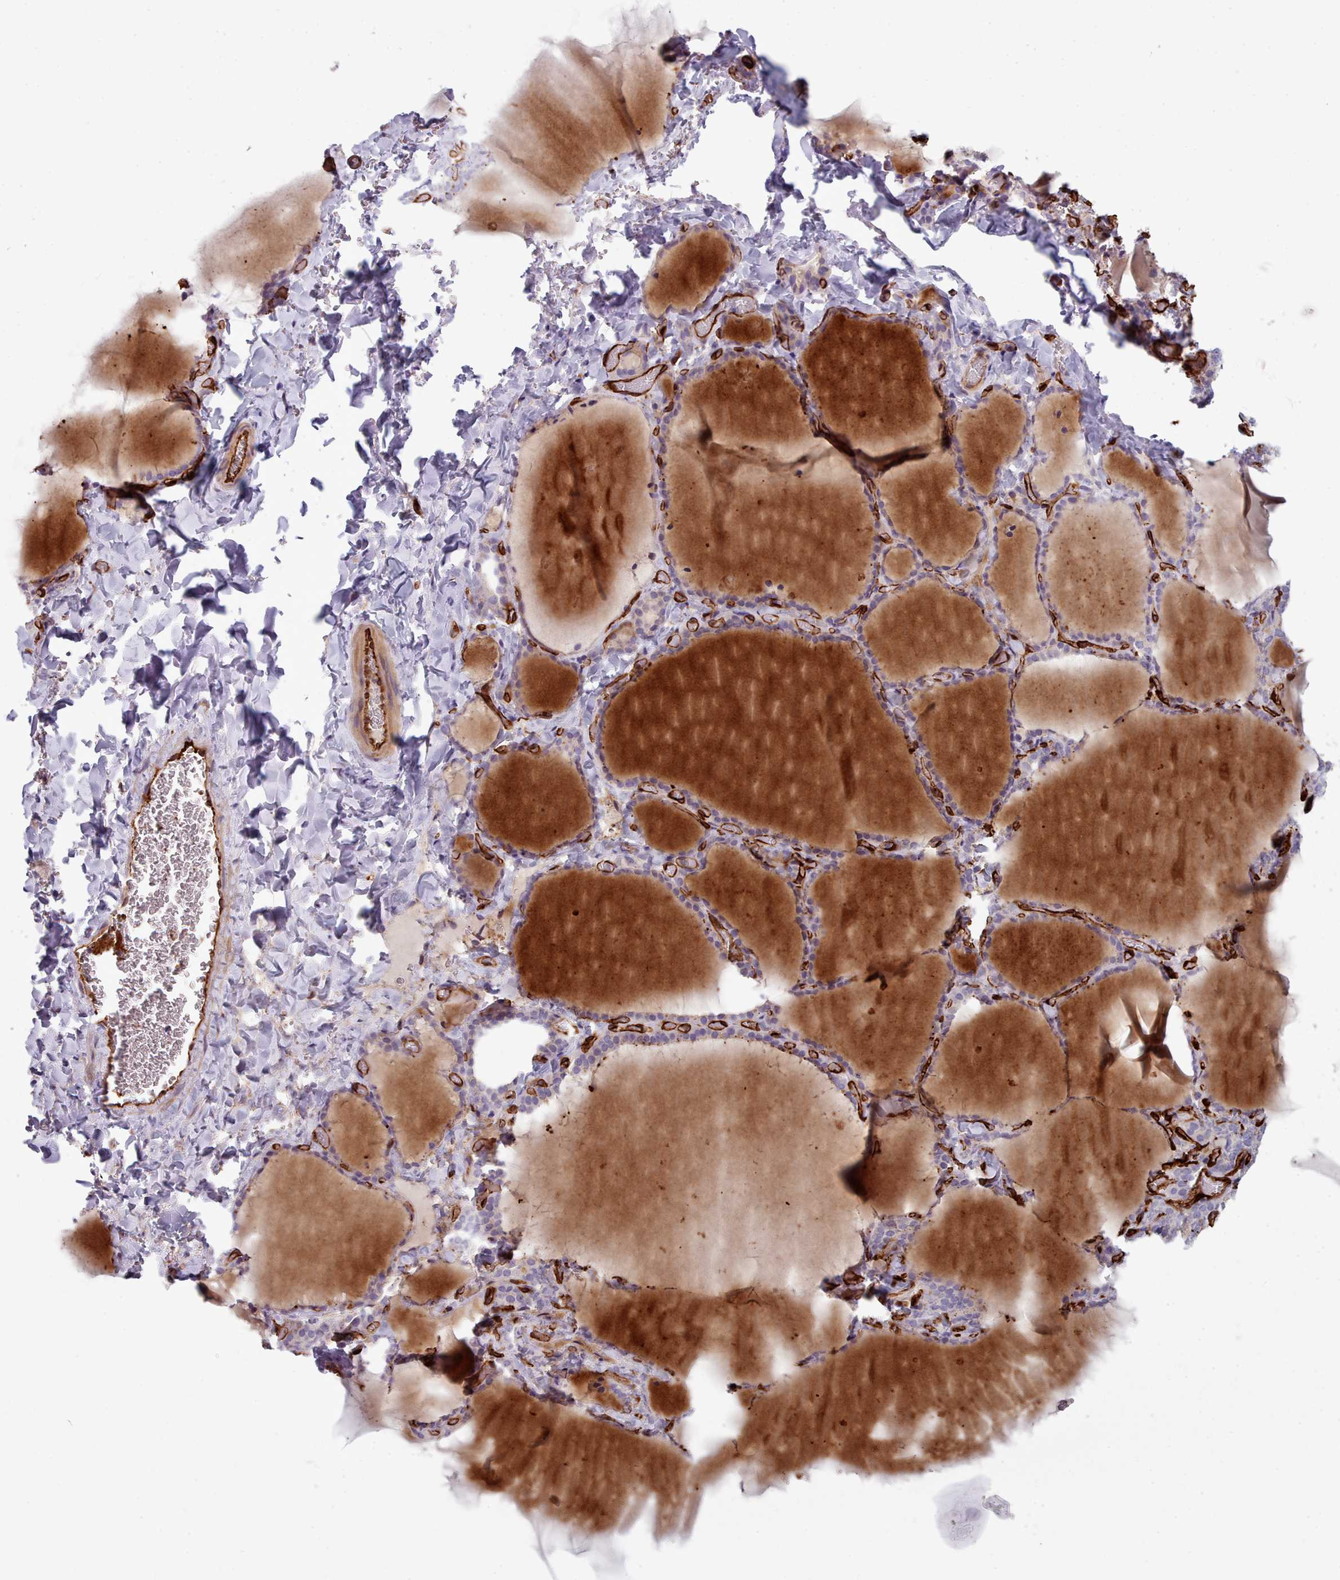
{"staining": {"intensity": "negative", "quantity": "none", "location": "none"}, "tissue": "thyroid gland", "cell_type": "Glandular cells", "image_type": "normal", "snomed": [{"axis": "morphology", "description": "Normal tissue, NOS"}, {"axis": "topography", "description": "Thyroid gland"}], "caption": "Immunohistochemistry image of normal thyroid gland: thyroid gland stained with DAB displays no significant protein expression in glandular cells. The staining is performed using DAB brown chromogen with nuclei counter-stained in using hematoxylin.", "gene": "CD300LF", "patient": {"sex": "female", "age": 22}}